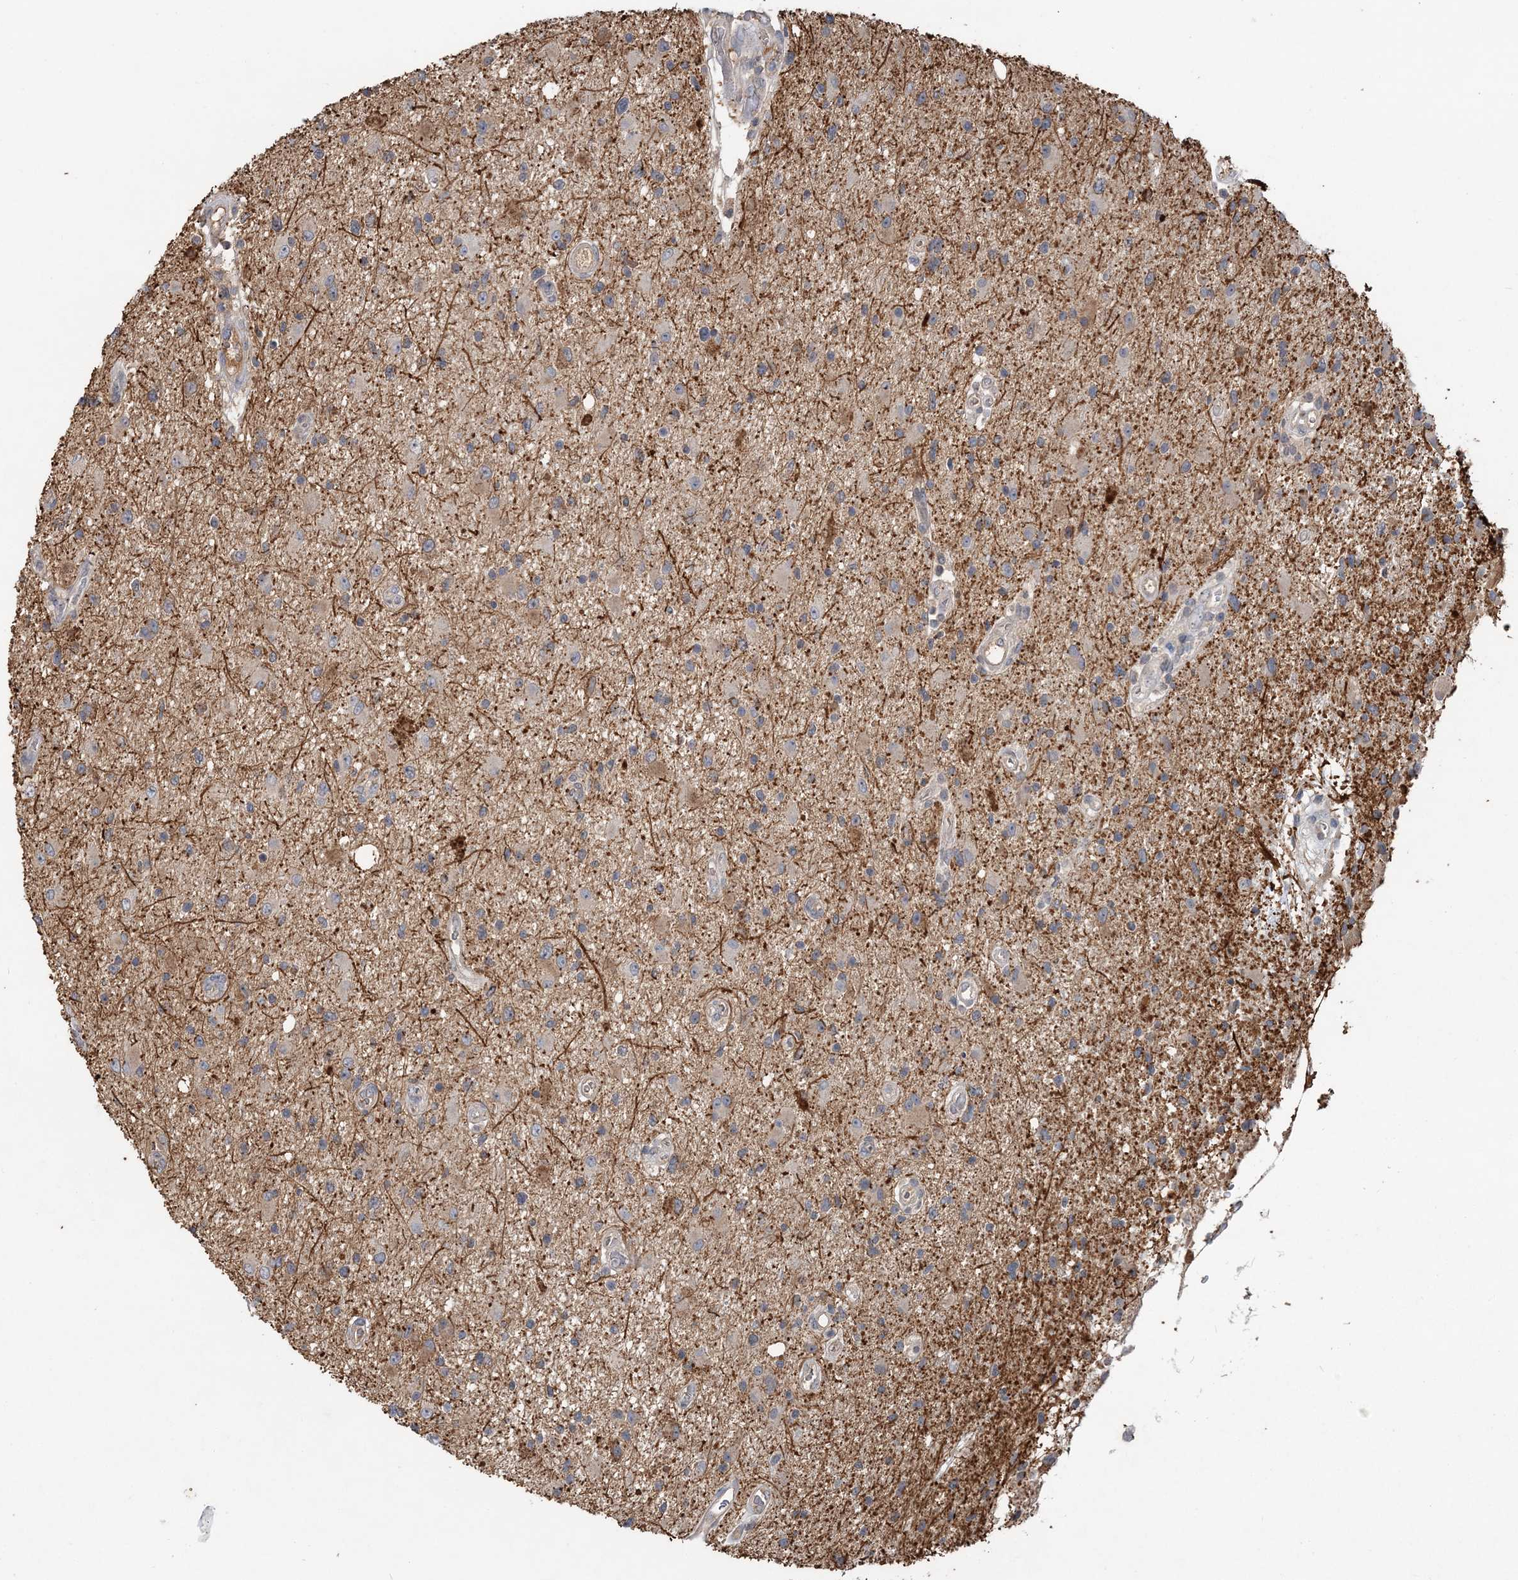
{"staining": {"intensity": "negative", "quantity": "none", "location": "none"}, "tissue": "glioma", "cell_type": "Tumor cells", "image_type": "cancer", "snomed": [{"axis": "morphology", "description": "Glioma, malignant, High grade"}, {"axis": "topography", "description": "Brain"}], "caption": "An IHC image of glioma is shown. There is no staining in tumor cells of glioma. (Brightfield microscopy of DAB (3,3'-diaminobenzidine) immunohistochemistry at high magnification).", "gene": "RNF25", "patient": {"sex": "male", "age": 33}}